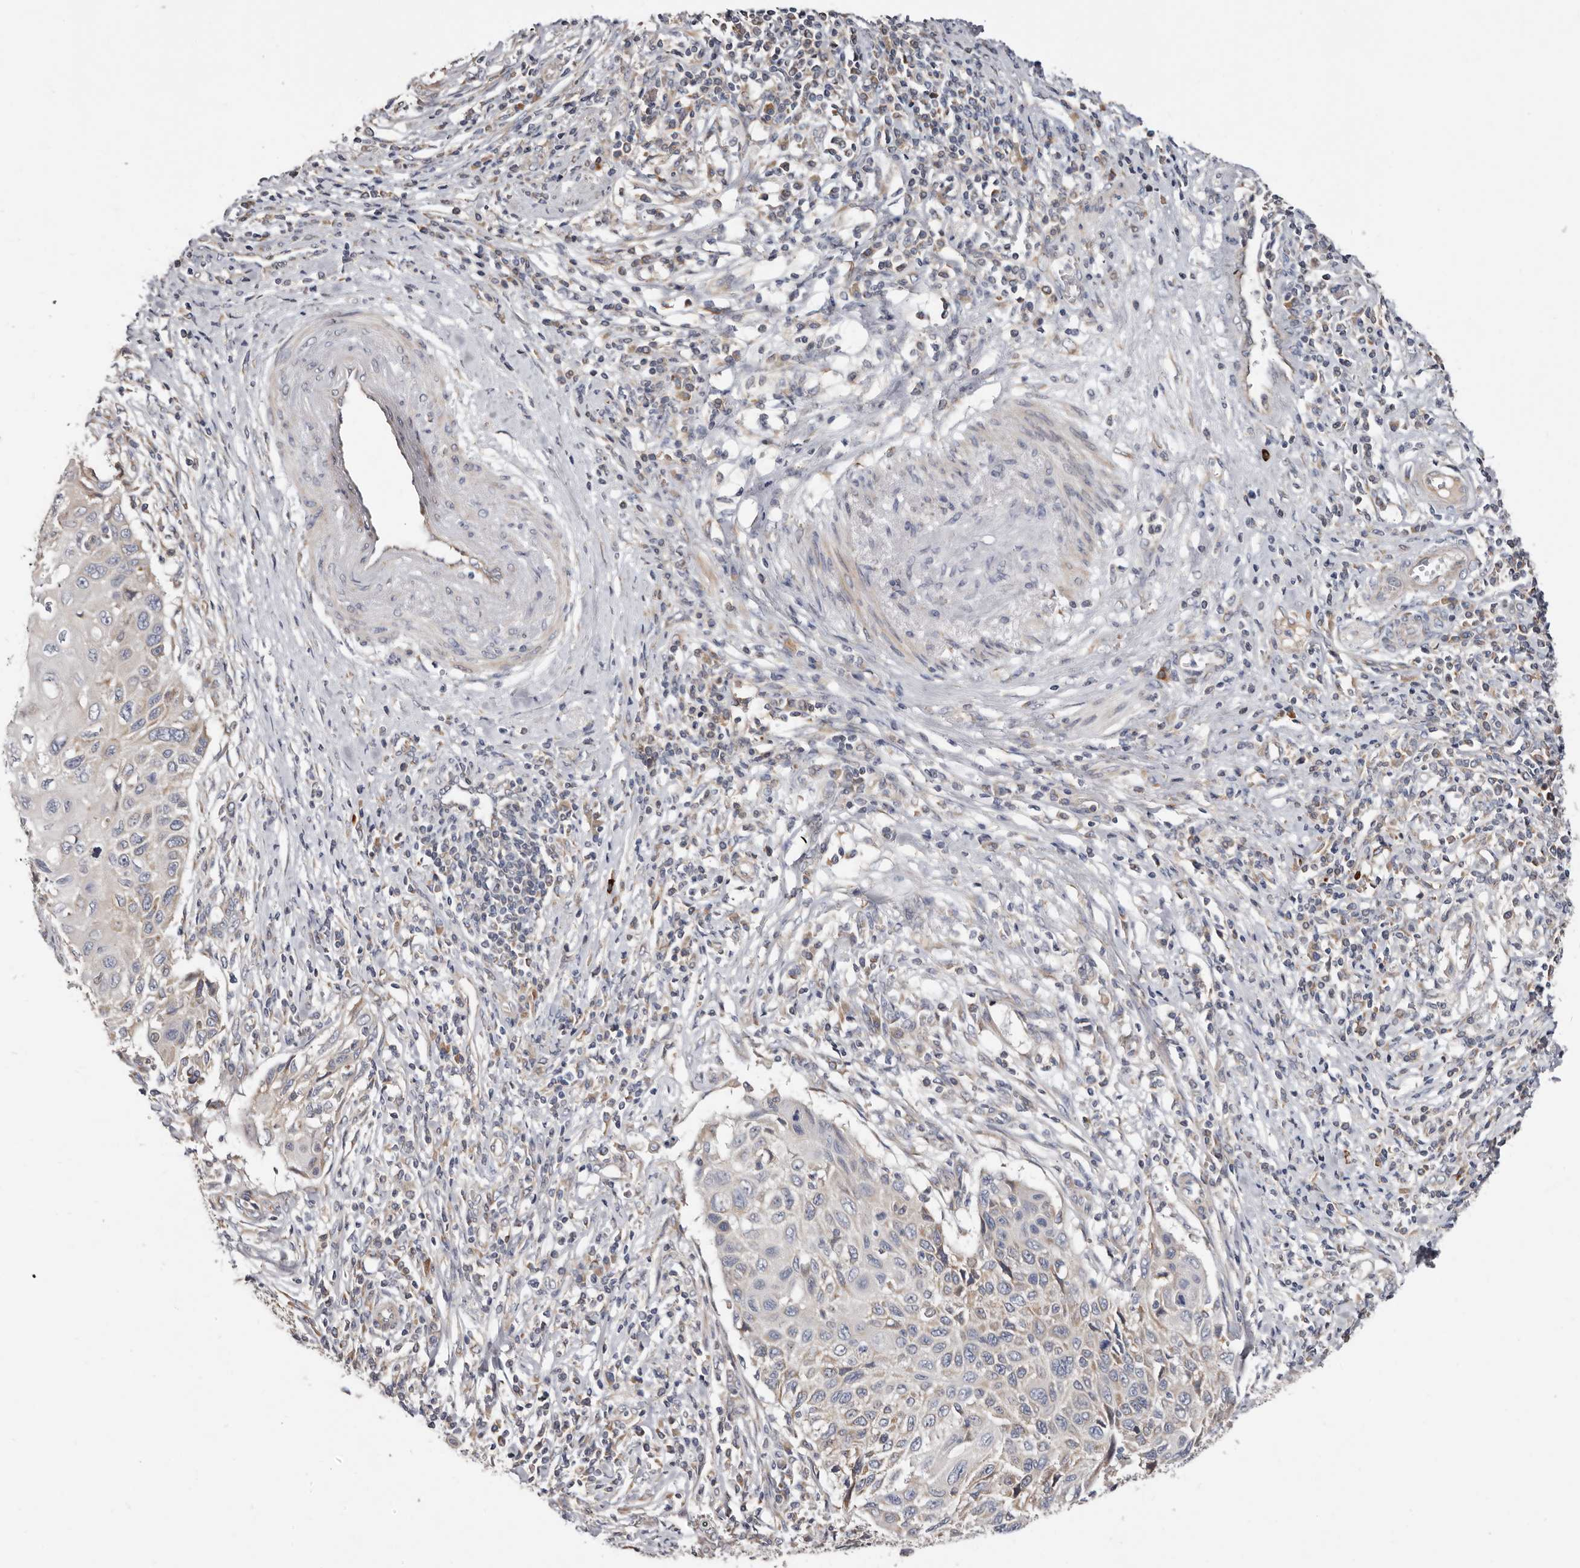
{"staining": {"intensity": "negative", "quantity": "none", "location": "none"}, "tissue": "cervical cancer", "cell_type": "Tumor cells", "image_type": "cancer", "snomed": [{"axis": "morphology", "description": "Squamous cell carcinoma, NOS"}, {"axis": "topography", "description": "Cervix"}], "caption": "The photomicrograph demonstrates no staining of tumor cells in cervical cancer (squamous cell carcinoma).", "gene": "ASIC5", "patient": {"sex": "female", "age": 70}}